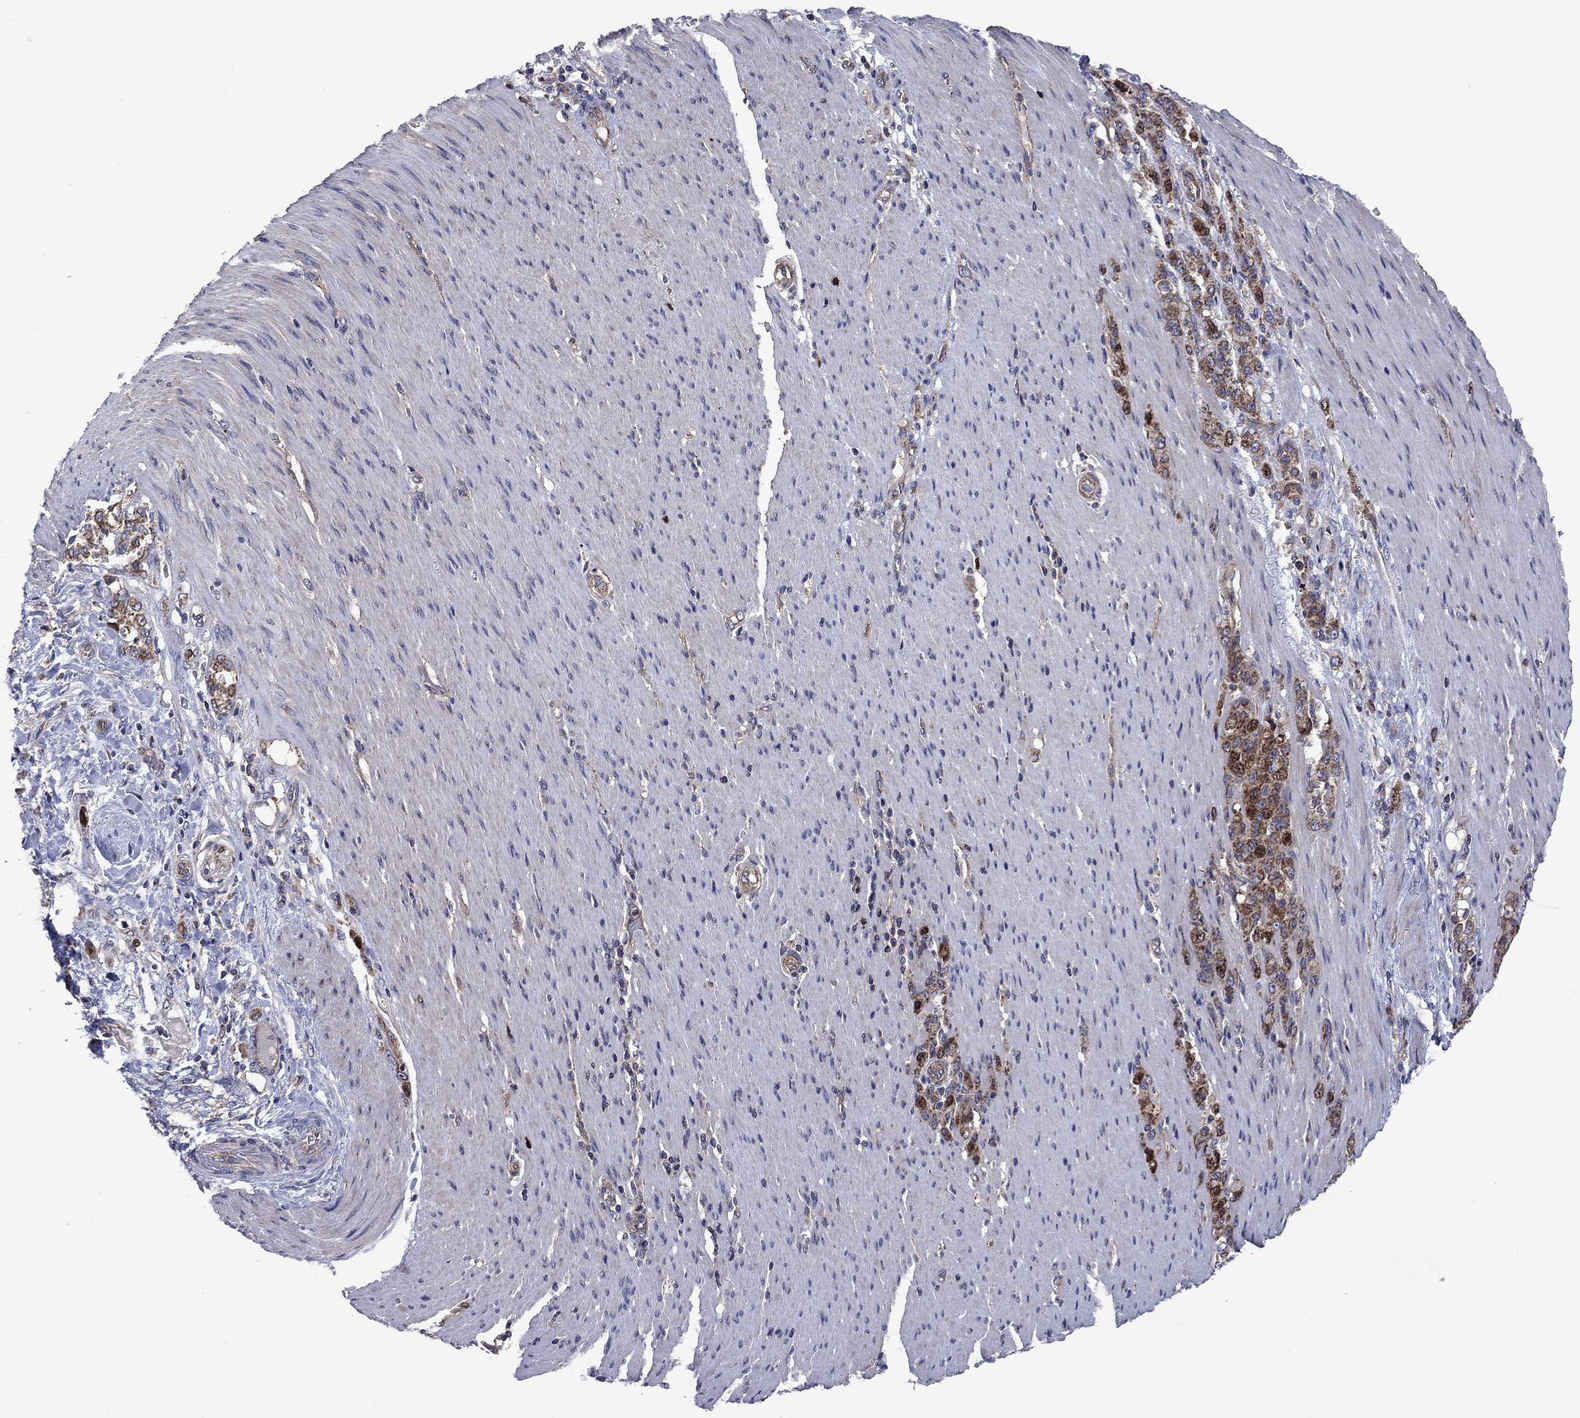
{"staining": {"intensity": "strong", "quantity": "<25%", "location": "cytoplasmic/membranous"}, "tissue": "stomach cancer", "cell_type": "Tumor cells", "image_type": "cancer", "snomed": [{"axis": "morphology", "description": "Normal tissue, NOS"}, {"axis": "morphology", "description": "Adenocarcinoma, NOS"}, {"axis": "topography", "description": "Stomach"}], "caption": "This is a micrograph of IHC staining of stomach cancer (adenocarcinoma), which shows strong positivity in the cytoplasmic/membranous of tumor cells.", "gene": "KIF22", "patient": {"sex": "female", "age": 79}}